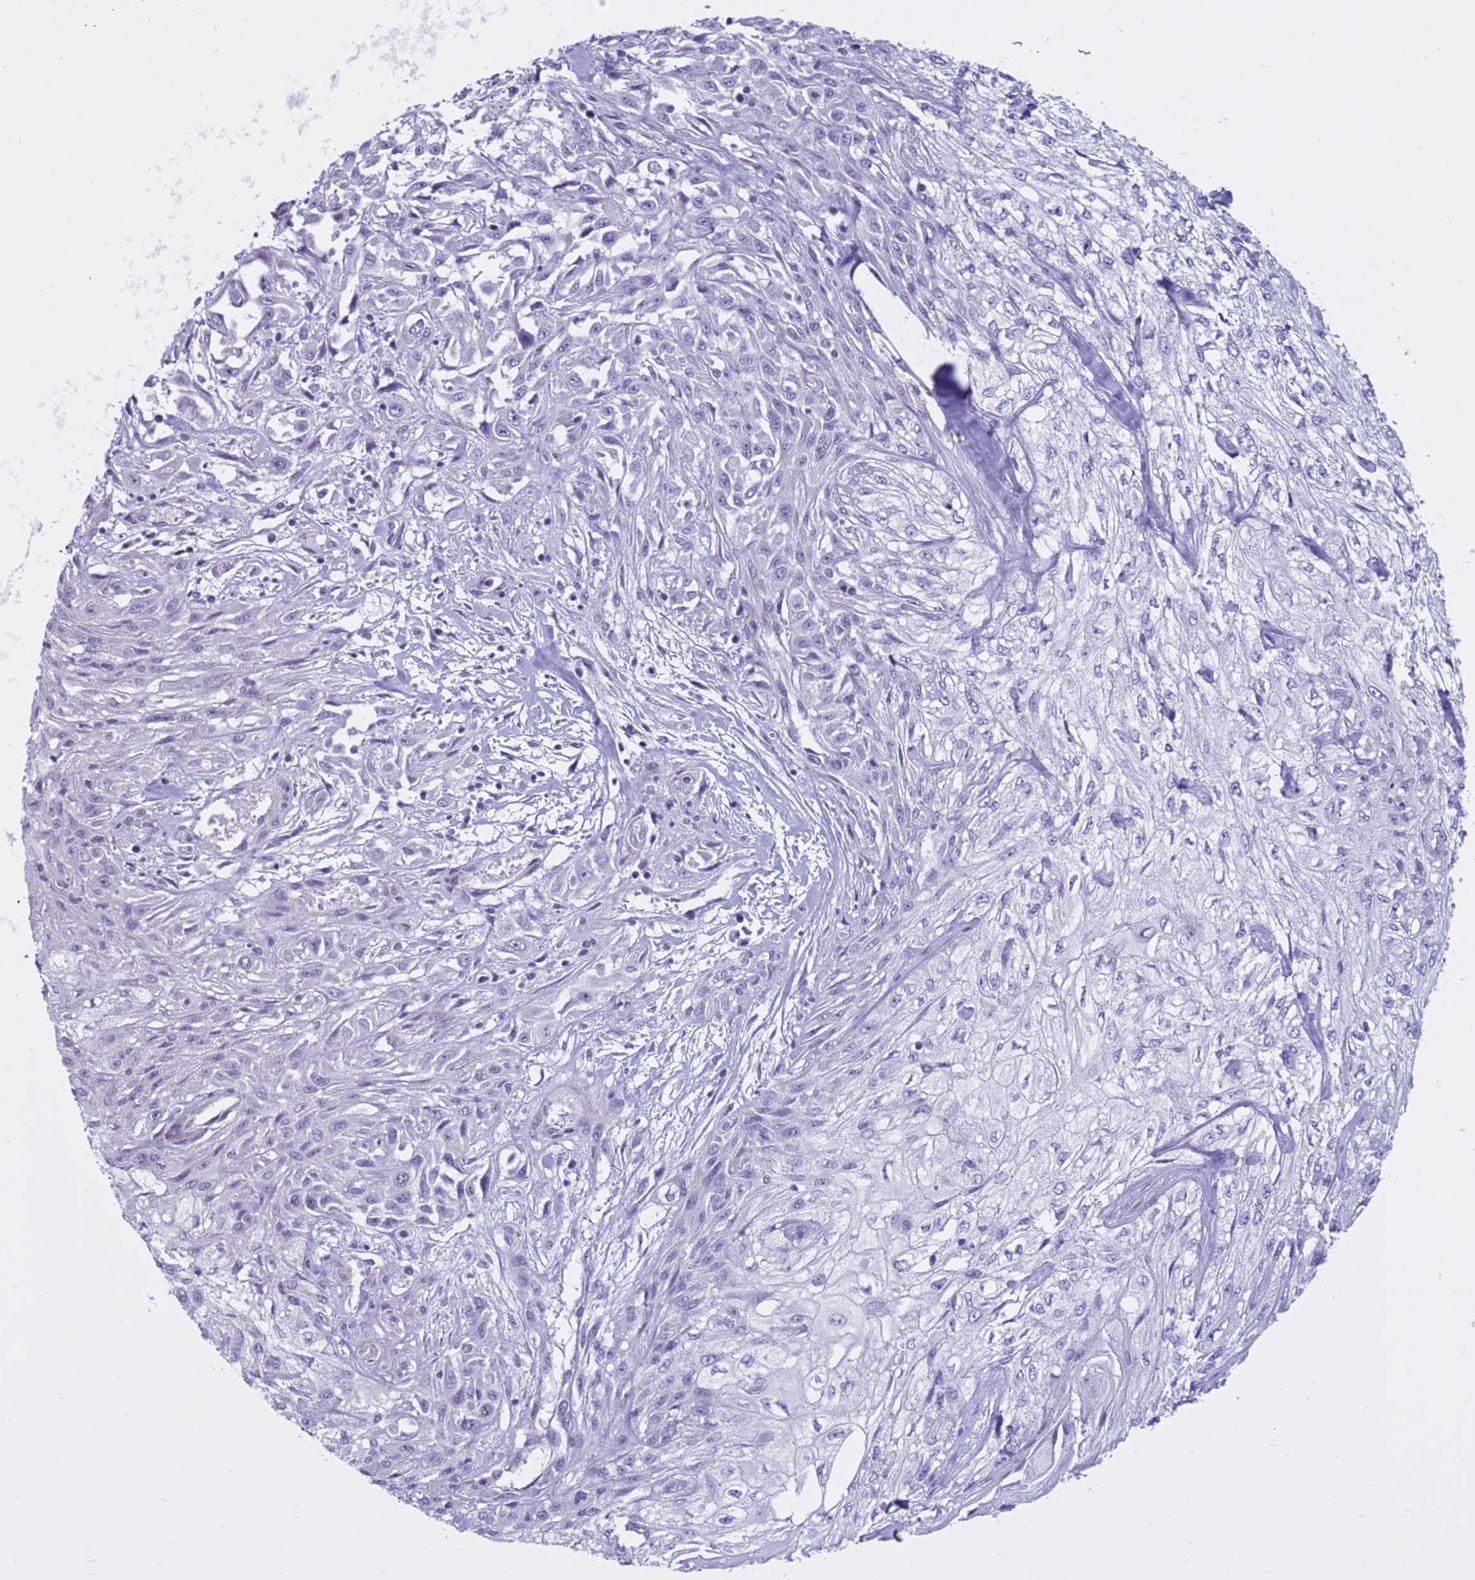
{"staining": {"intensity": "negative", "quantity": "none", "location": "none"}, "tissue": "skin cancer", "cell_type": "Tumor cells", "image_type": "cancer", "snomed": [{"axis": "morphology", "description": "Squamous cell carcinoma, NOS"}, {"axis": "morphology", "description": "Squamous cell carcinoma, metastatic, NOS"}, {"axis": "topography", "description": "Skin"}, {"axis": "topography", "description": "Lymph node"}], "caption": "This is an immunohistochemistry histopathology image of human skin cancer (metastatic squamous cell carcinoma). There is no expression in tumor cells.", "gene": "CDK2AP2", "patient": {"sex": "male", "age": 75}}